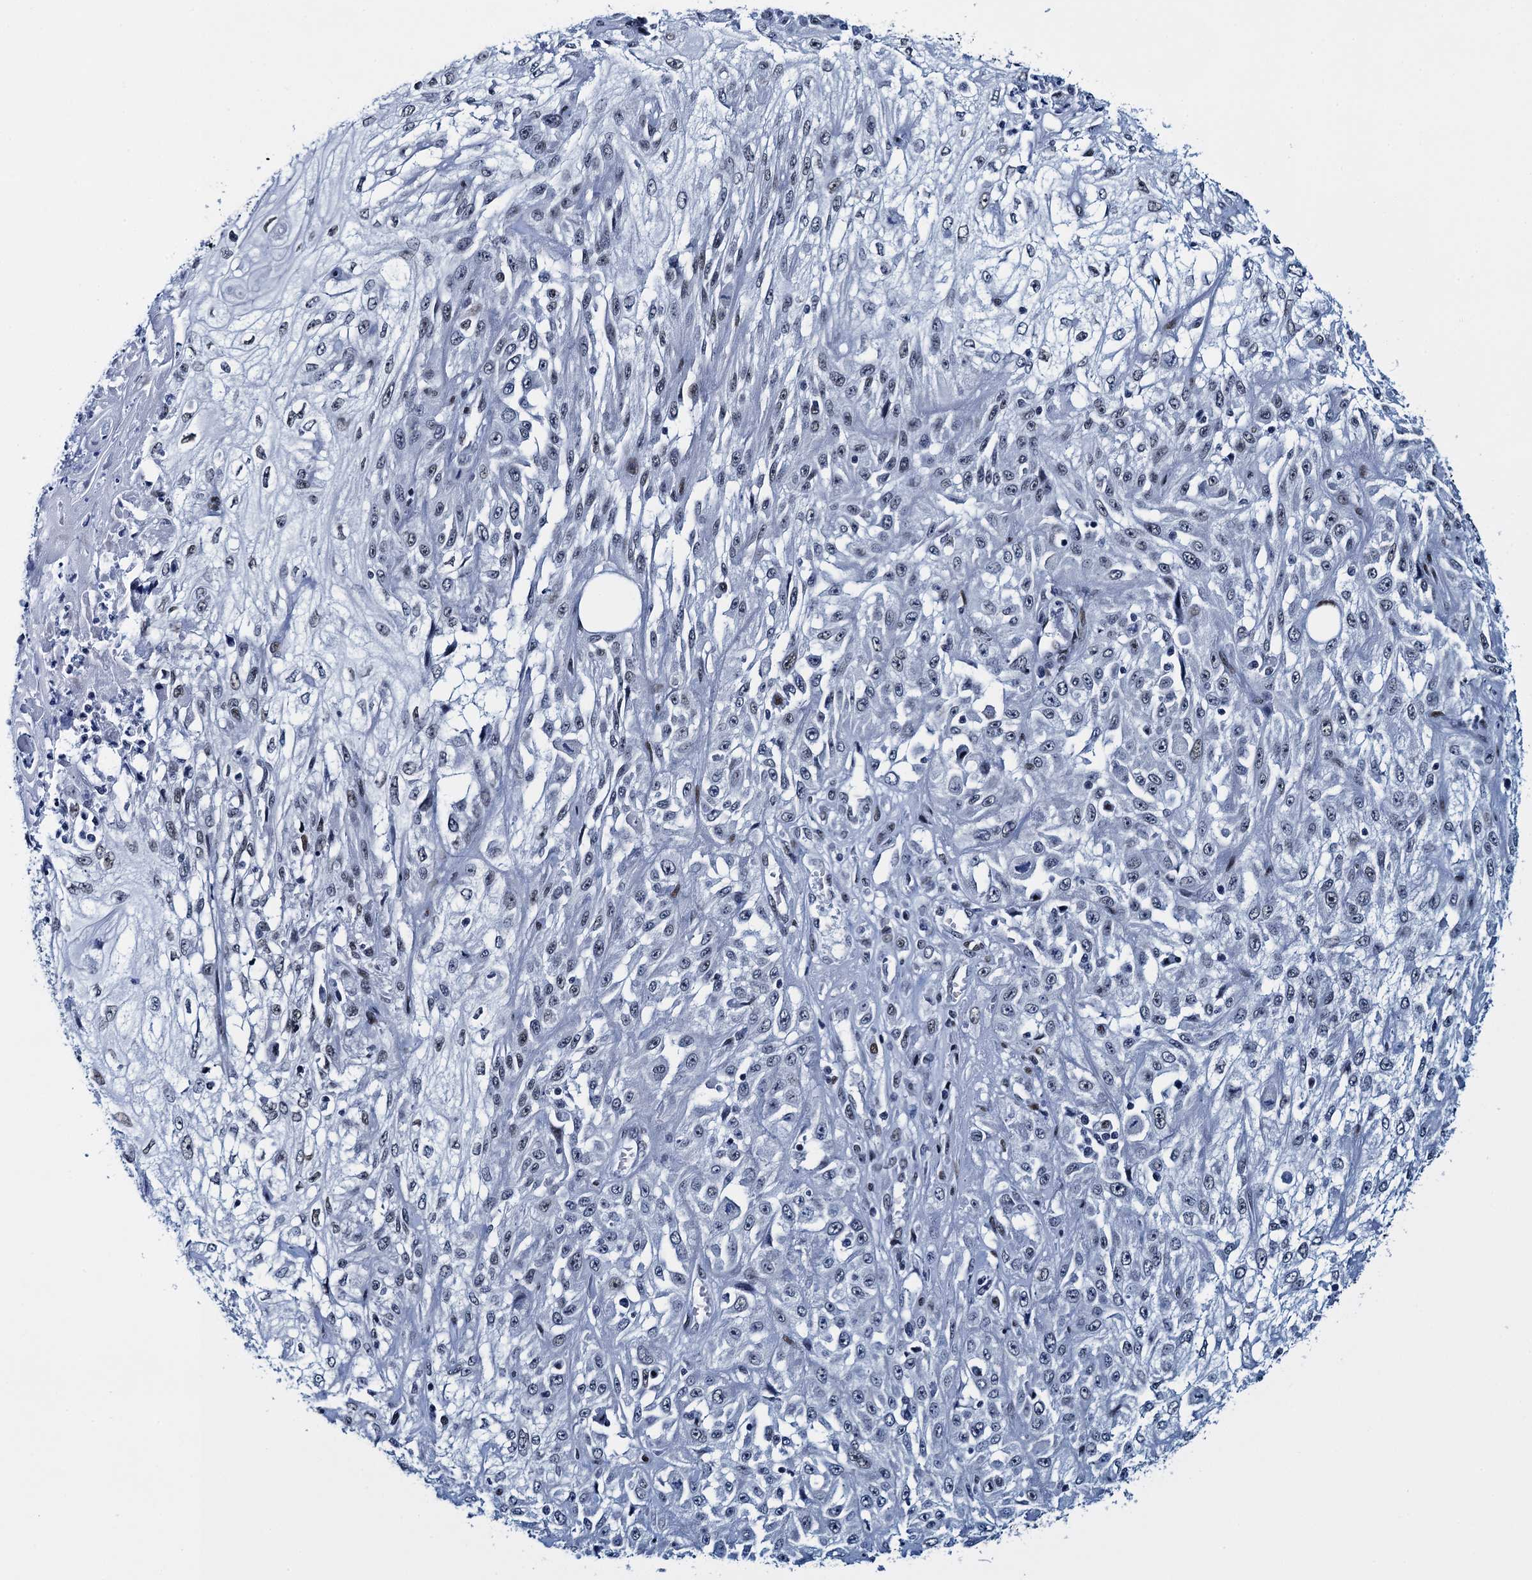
{"staining": {"intensity": "weak", "quantity": "<25%", "location": "nuclear"}, "tissue": "skin cancer", "cell_type": "Tumor cells", "image_type": "cancer", "snomed": [{"axis": "morphology", "description": "Squamous cell carcinoma, NOS"}, {"axis": "morphology", "description": "Squamous cell carcinoma, metastatic, NOS"}, {"axis": "topography", "description": "Skin"}, {"axis": "topography", "description": "Lymph node"}], "caption": "IHC micrograph of neoplastic tissue: human skin metastatic squamous cell carcinoma stained with DAB reveals no significant protein staining in tumor cells. The staining was performed using DAB to visualize the protein expression in brown, while the nuclei were stained in blue with hematoxylin (Magnification: 20x).", "gene": "HNRNPUL2", "patient": {"sex": "male", "age": 75}}